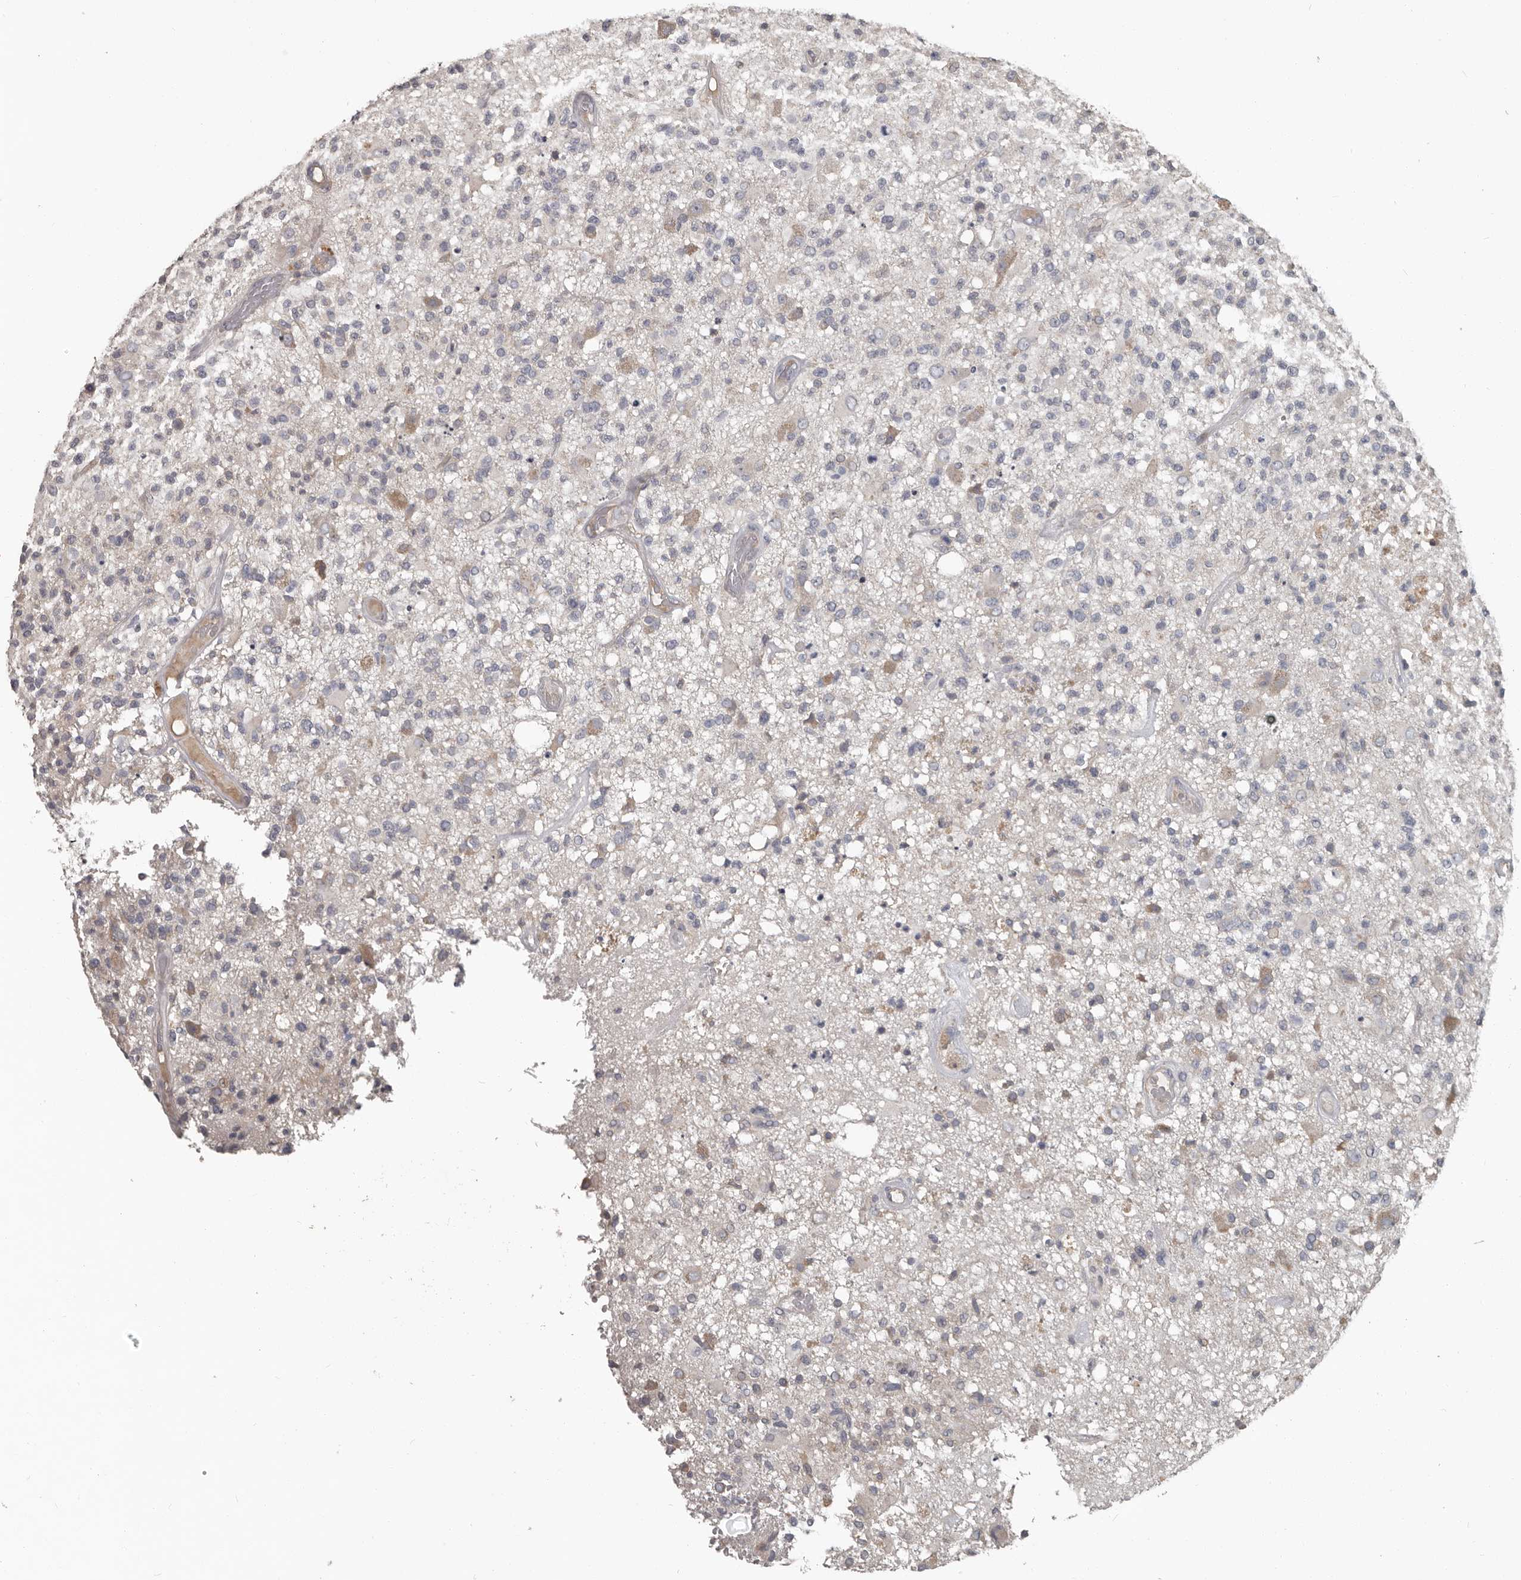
{"staining": {"intensity": "negative", "quantity": "none", "location": "none"}, "tissue": "glioma", "cell_type": "Tumor cells", "image_type": "cancer", "snomed": [{"axis": "morphology", "description": "Glioma, malignant, High grade"}, {"axis": "morphology", "description": "Glioblastoma, NOS"}, {"axis": "topography", "description": "Brain"}], "caption": "Glioma was stained to show a protein in brown. There is no significant expression in tumor cells. (Brightfield microscopy of DAB (3,3'-diaminobenzidine) immunohistochemistry at high magnification).", "gene": "CA6", "patient": {"sex": "male", "age": 60}}